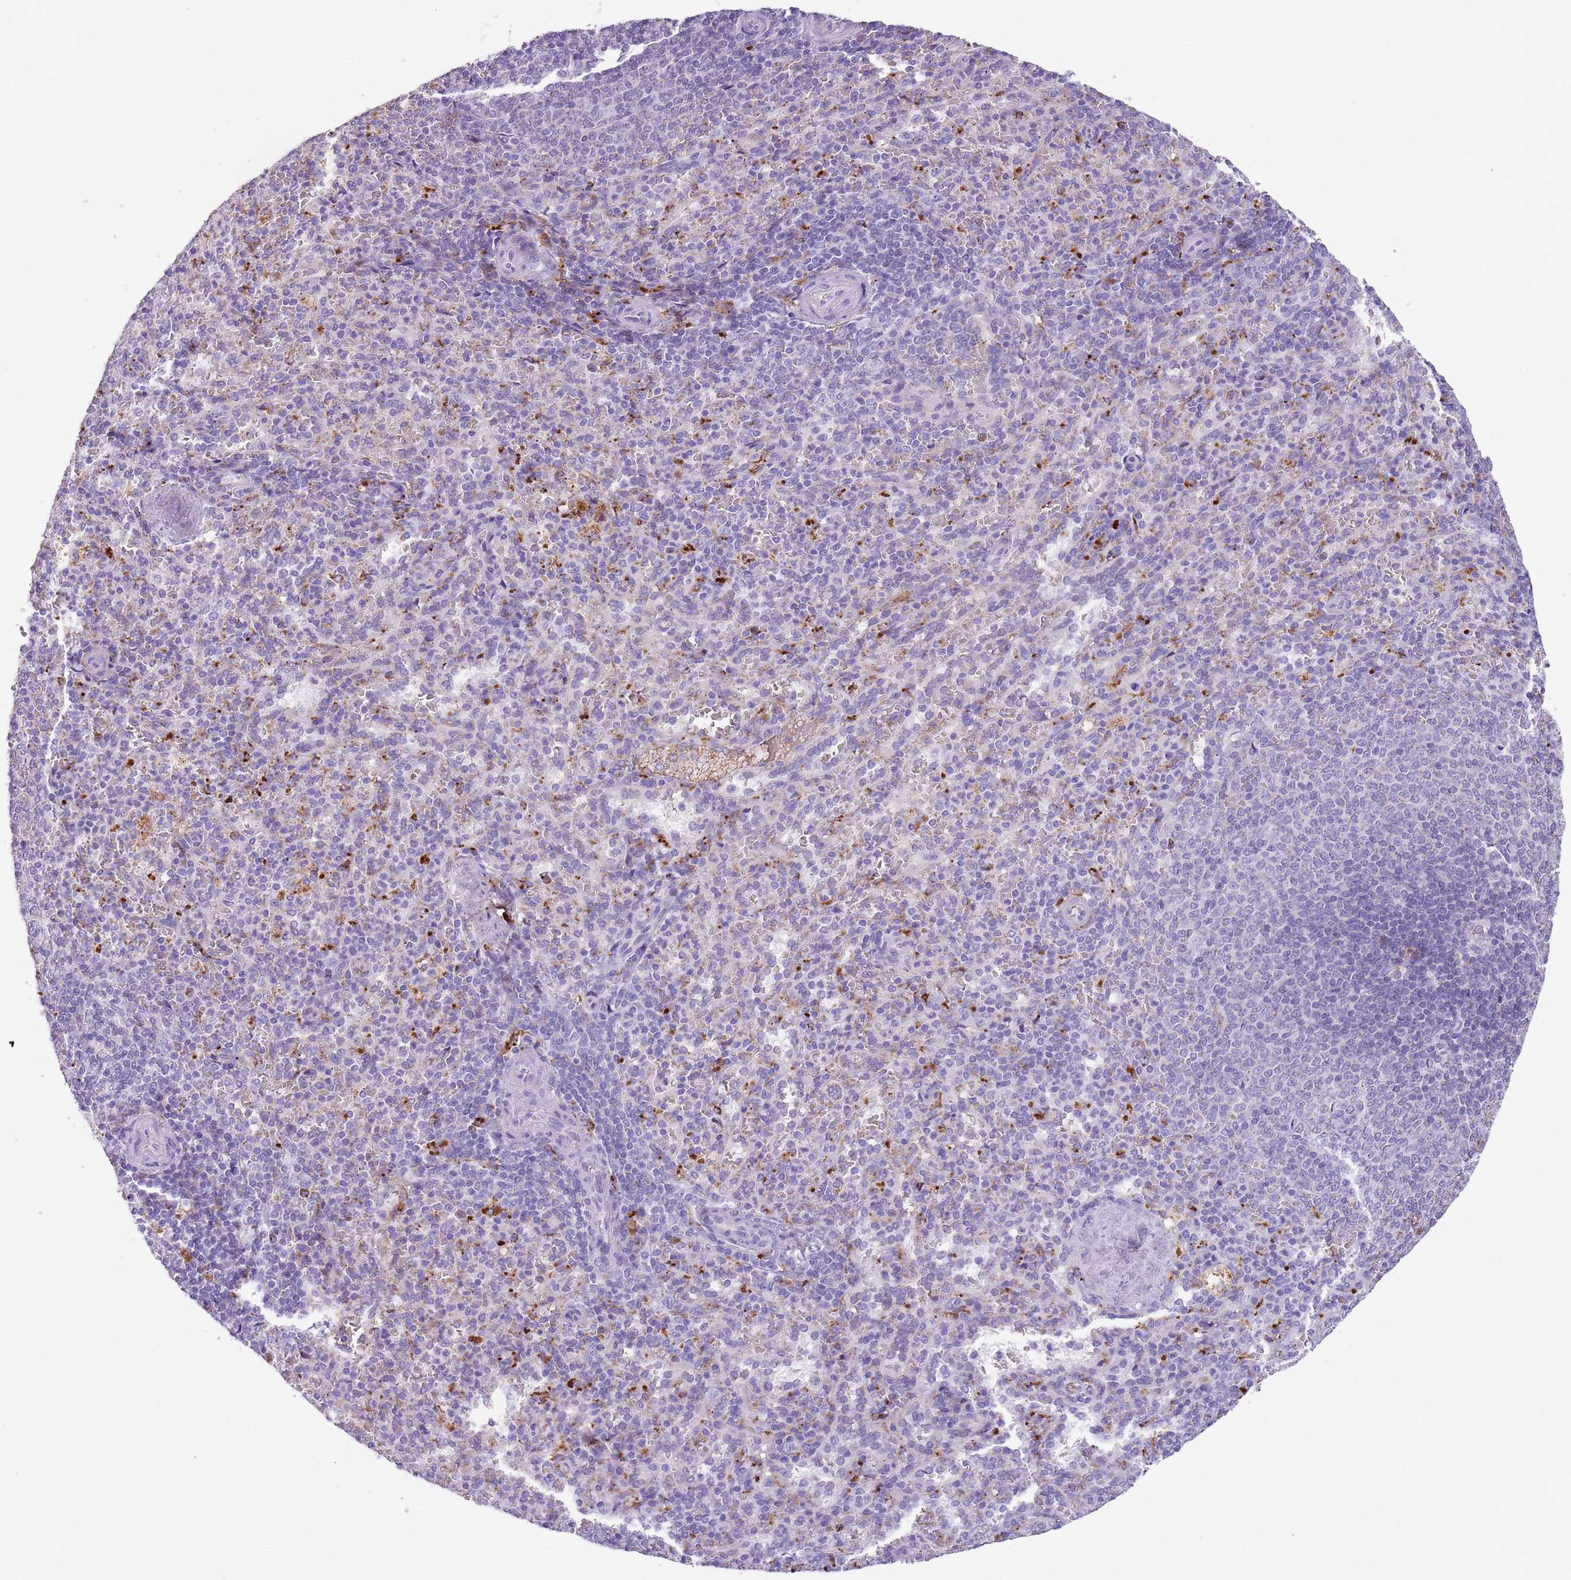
{"staining": {"intensity": "strong", "quantity": "<25%", "location": "cytoplasmic/membranous"}, "tissue": "spleen", "cell_type": "Cells in red pulp", "image_type": "normal", "snomed": [{"axis": "morphology", "description": "Normal tissue, NOS"}, {"axis": "topography", "description": "Spleen"}], "caption": "Protein staining by IHC shows strong cytoplasmic/membranous expression in approximately <25% of cells in red pulp in unremarkable spleen. (Brightfield microscopy of DAB IHC at high magnification).", "gene": "GNAT1", "patient": {"sex": "female", "age": 21}}